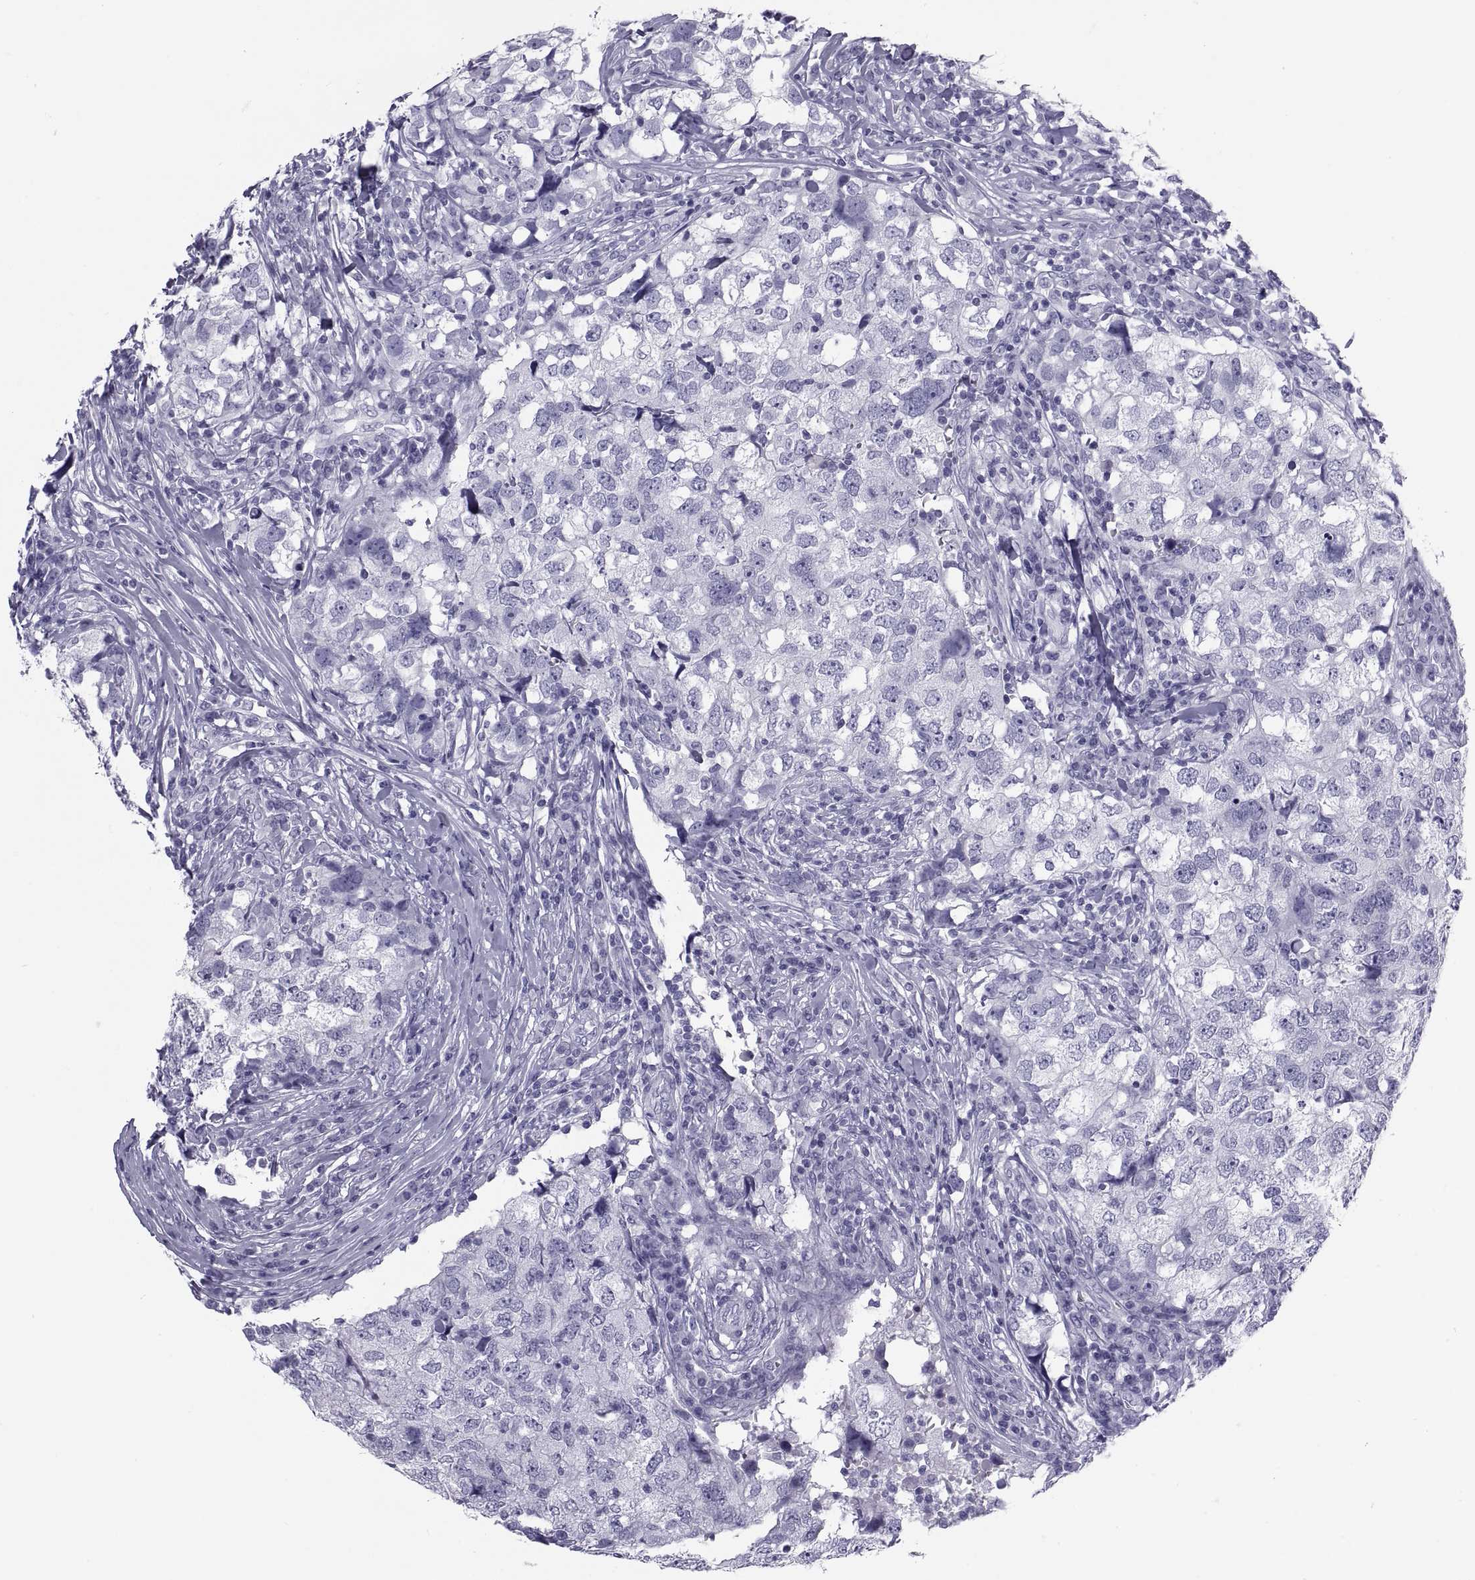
{"staining": {"intensity": "negative", "quantity": "none", "location": "none"}, "tissue": "breast cancer", "cell_type": "Tumor cells", "image_type": "cancer", "snomed": [{"axis": "morphology", "description": "Duct carcinoma"}, {"axis": "topography", "description": "Breast"}], "caption": "High magnification brightfield microscopy of breast cancer (intraductal carcinoma) stained with DAB (brown) and counterstained with hematoxylin (blue): tumor cells show no significant positivity.", "gene": "DEFB129", "patient": {"sex": "female", "age": 30}}